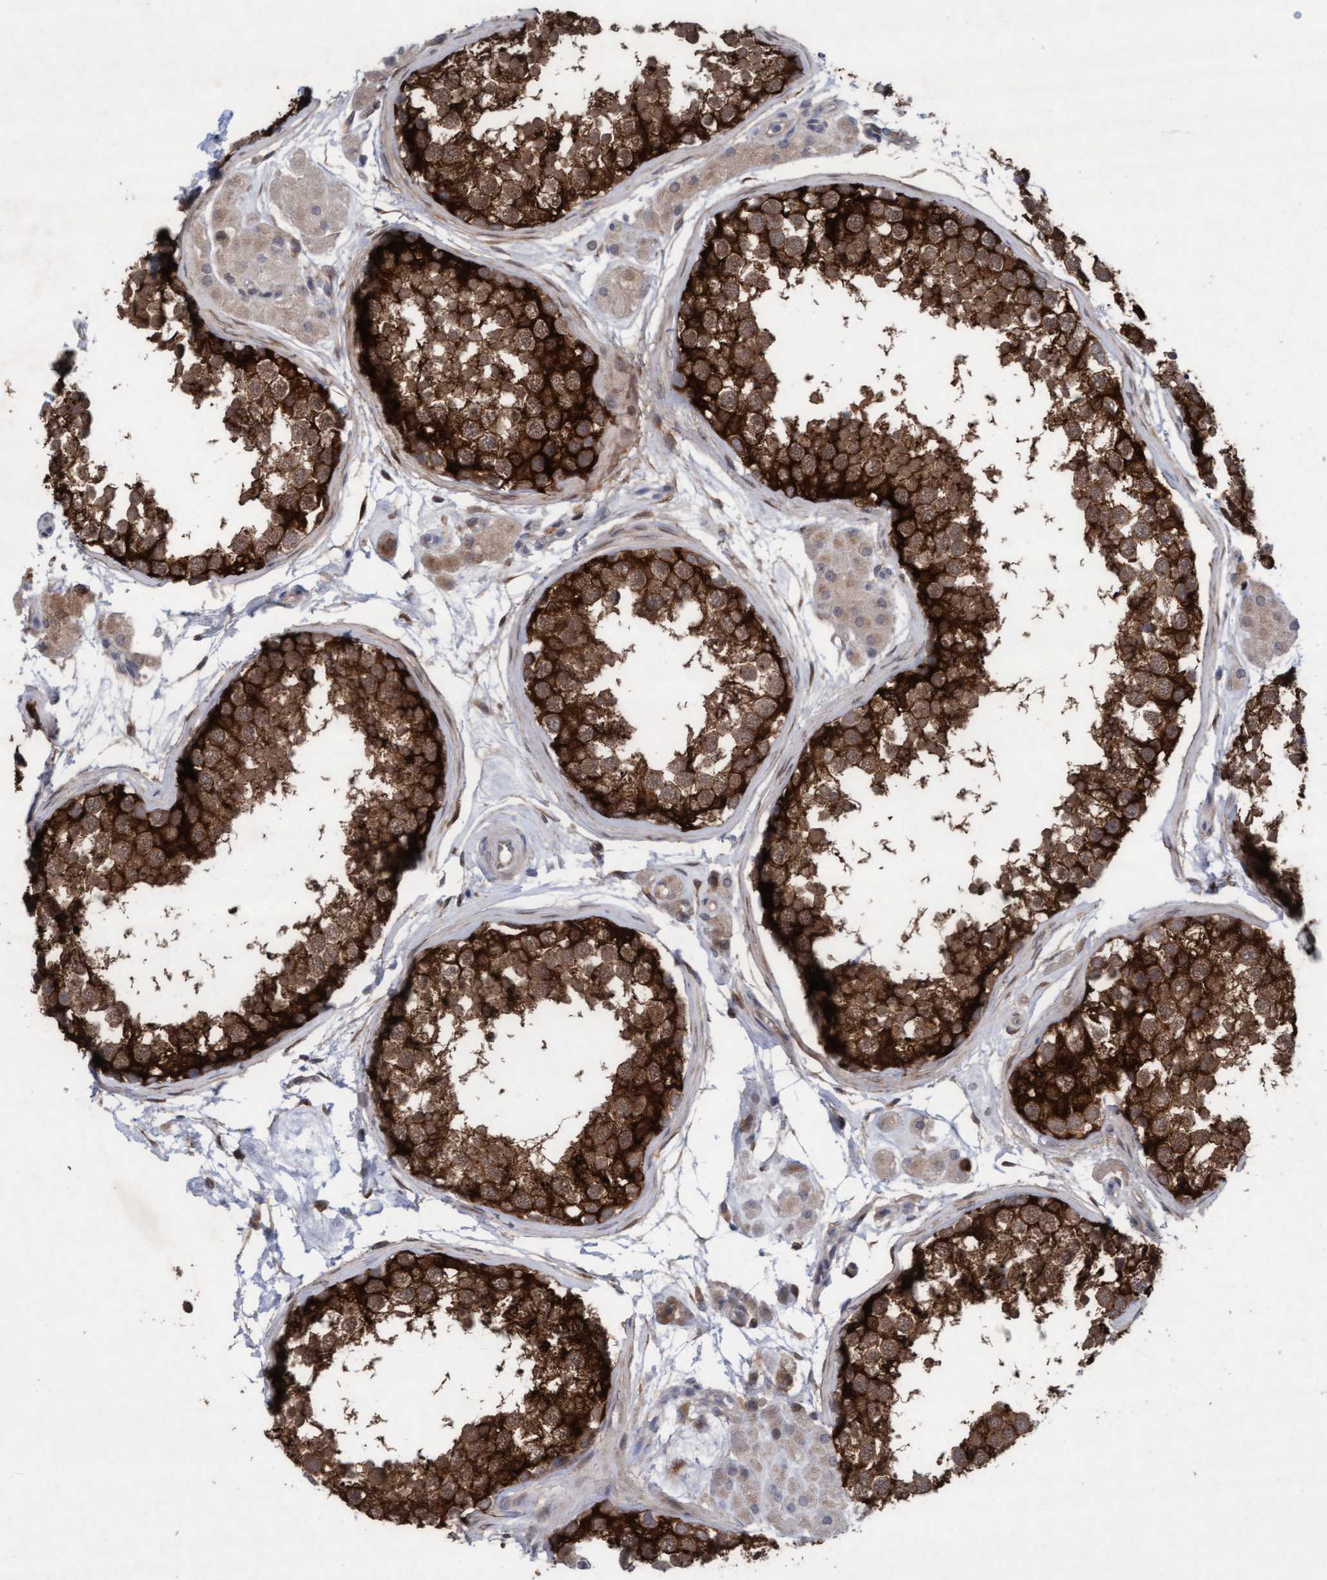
{"staining": {"intensity": "strong", "quantity": ">75%", "location": "cytoplasmic/membranous"}, "tissue": "testis", "cell_type": "Cells in seminiferous ducts", "image_type": "normal", "snomed": [{"axis": "morphology", "description": "Normal tissue, NOS"}, {"axis": "topography", "description": "Testis"}], "caption": "Protein staining of normal testis reveals strong cytoplasmic/membranous positivity in about >75% of cells in seminiferous ducts. (DAB (3,3'-diaminobenzidine) IHC with brightfield microscopy, high magnification).", "gene": "PLCD1", "patient": {"sex": "male", "age": 56}}